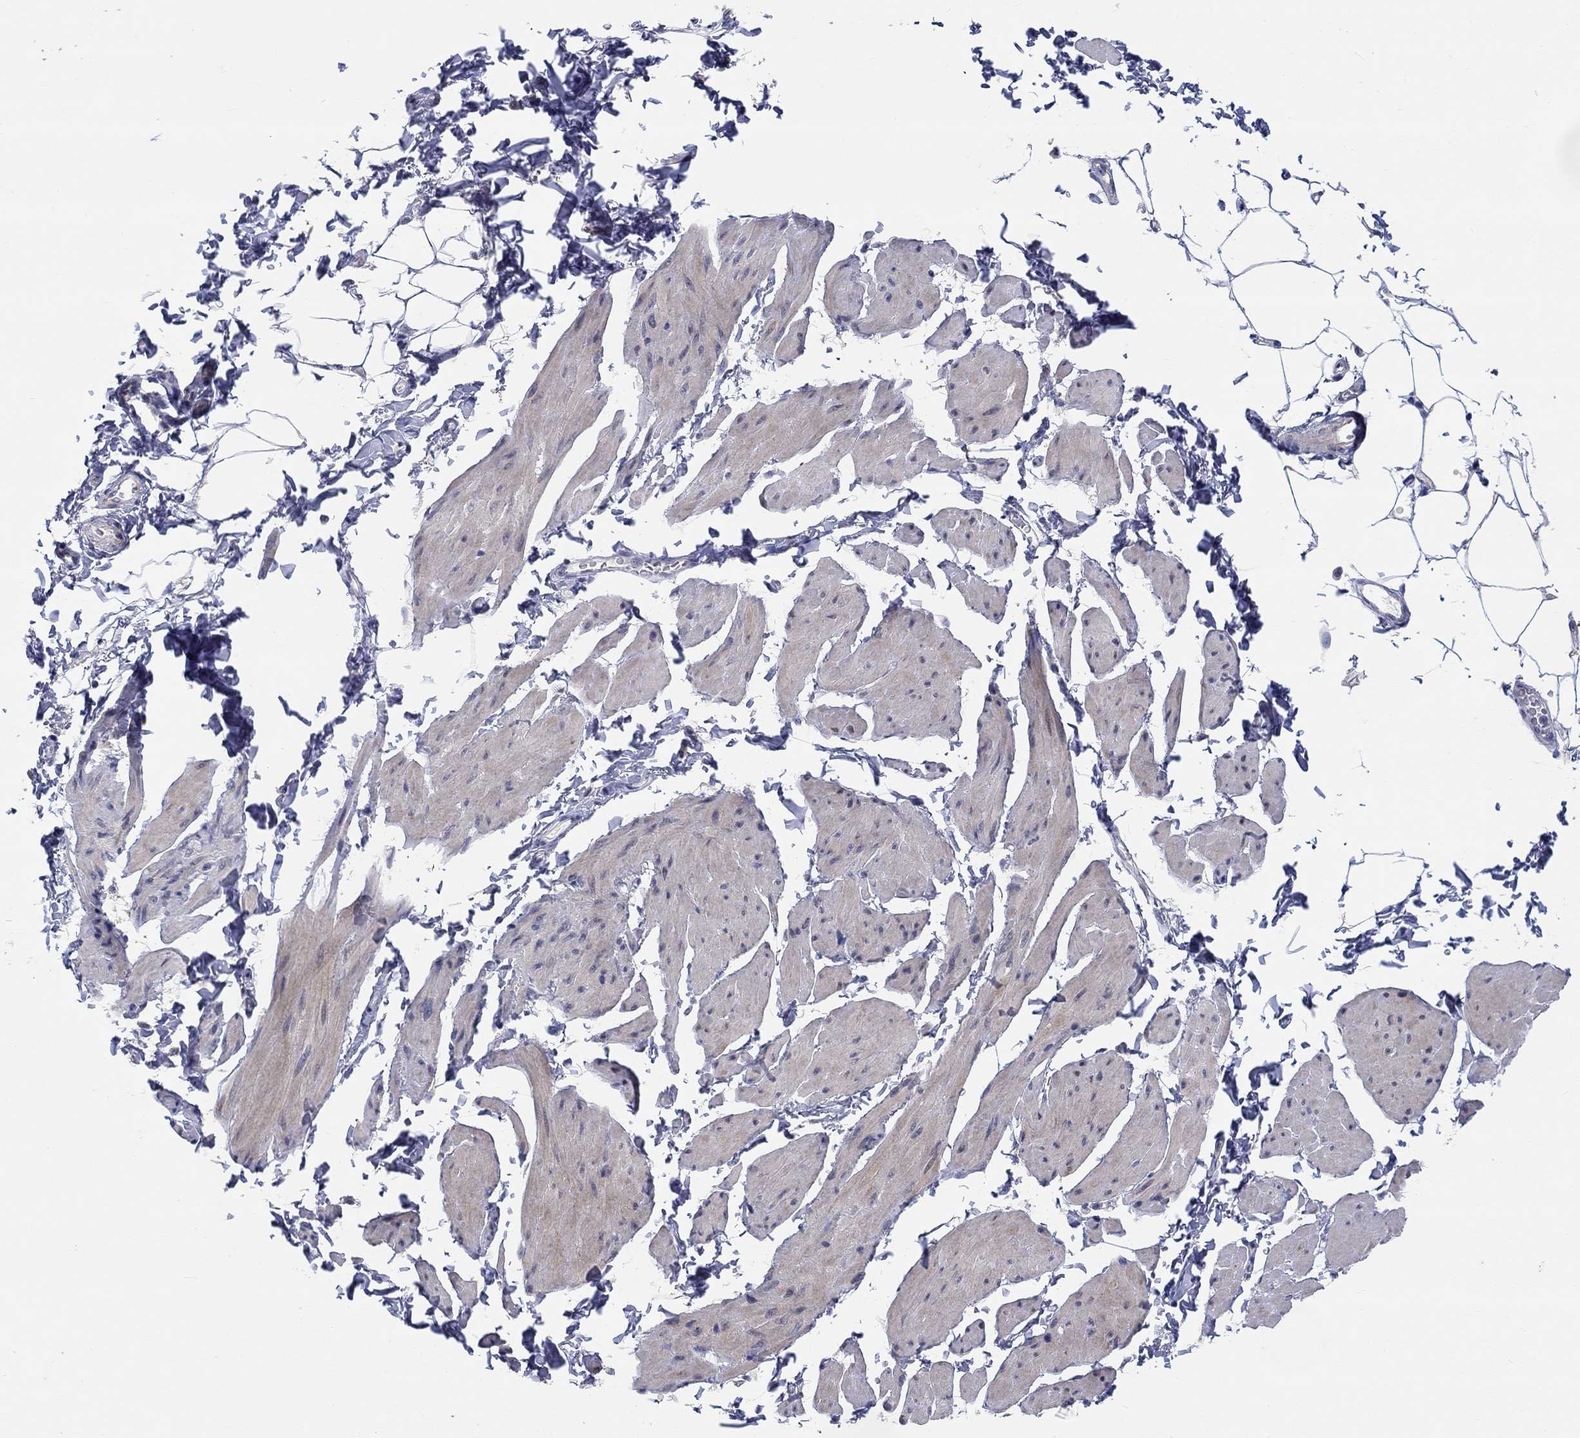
{"staining": {"intensity": "negative", "quantity": "none", "location": "none"}, "tissue": "smooth muscle", "cell_type": "Smooth muscle cells", "image_type": "normal", "snomed": [{"axis": "morphology", "description": "Normal tissue, NOS"}, {"axis": "topography", "description": "Adipose tissue"}, {"axis": "topography", "description": "Smooth muscle"}, {"axis": "topography", "description": "Peripheral nerve tissue"}], "caption": "This is an immunohistochemistry (IHC) image of benign smooth muscle. There is no staining in smooth muscle cells.", "gene": "PRC1", "patient": {"sex": "male", "age": 83}}